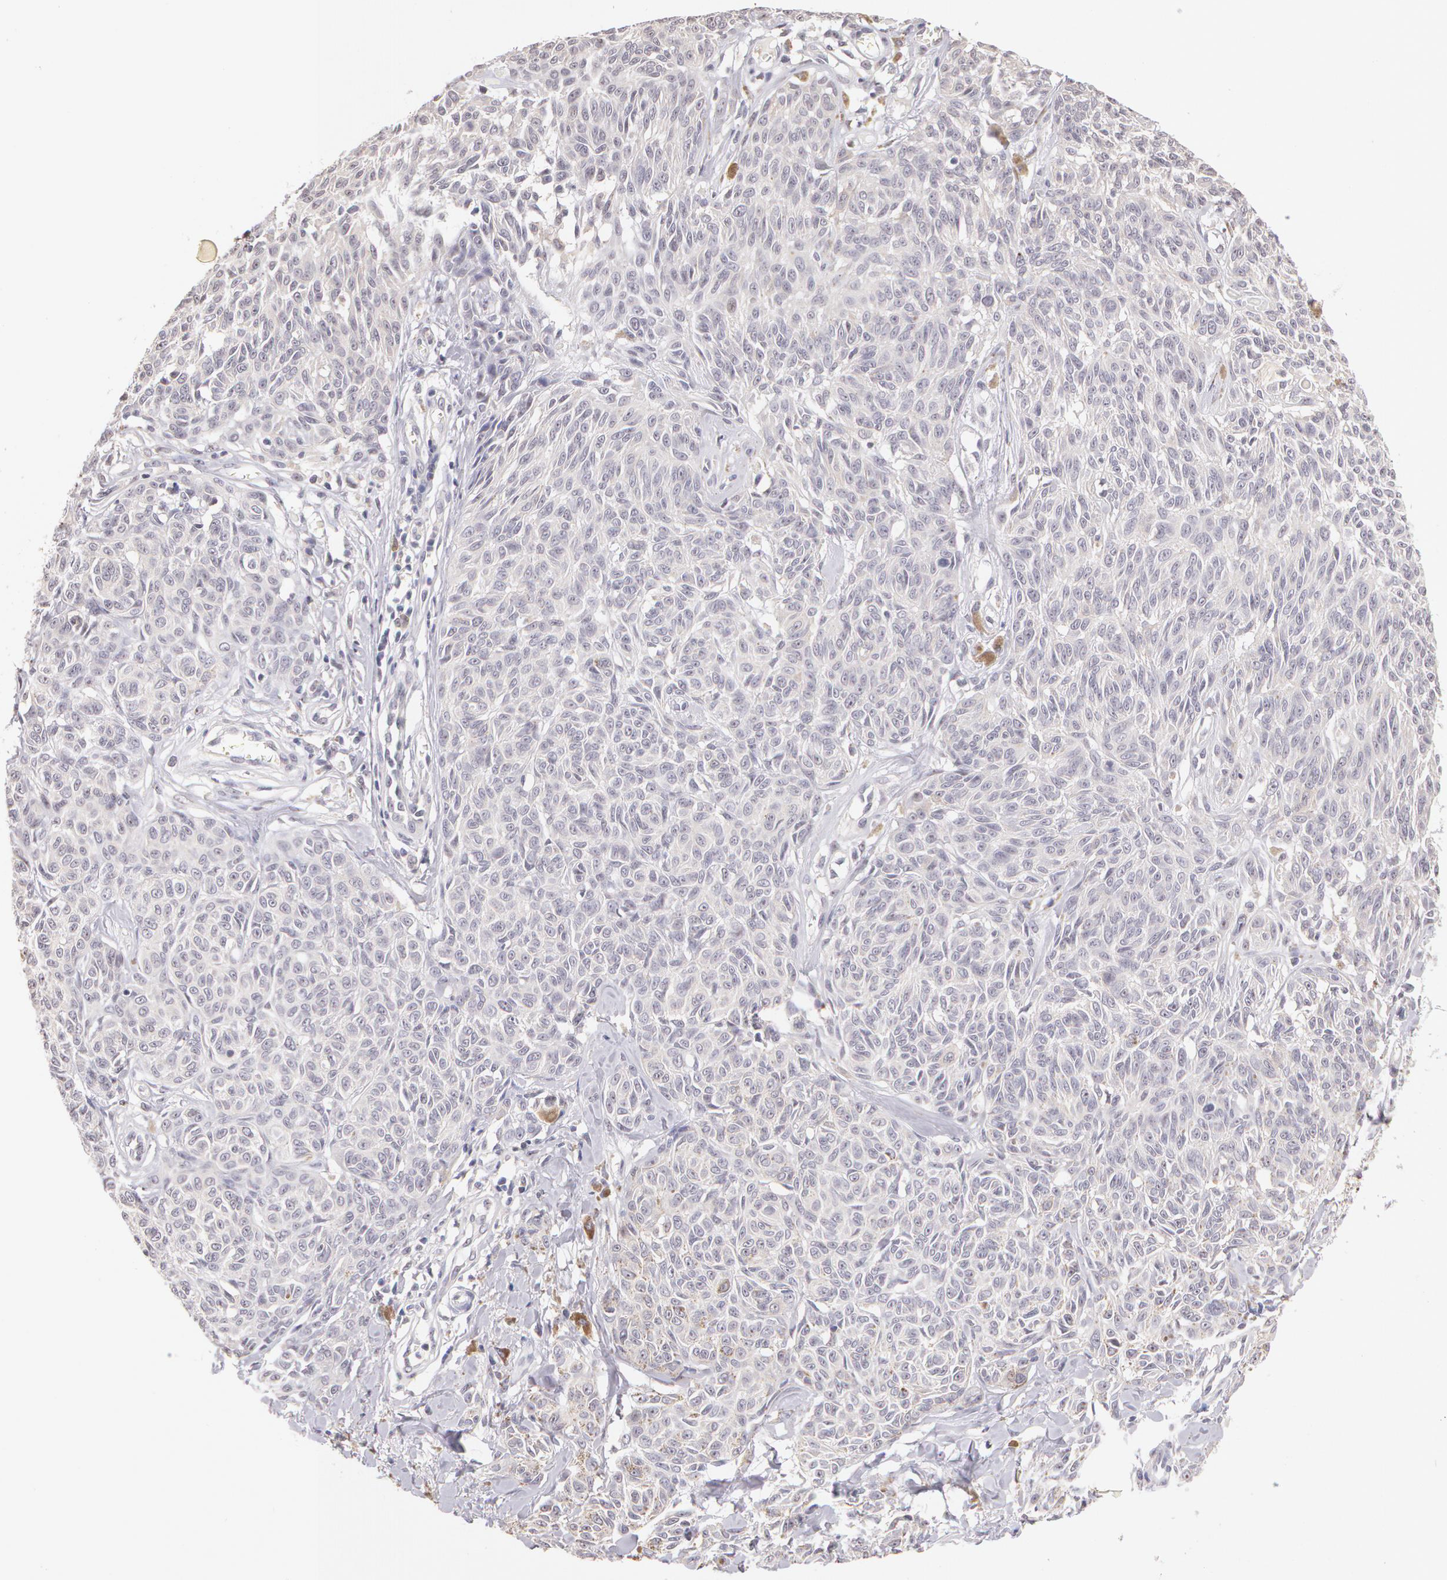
{"staining": {"intensity": "negative", "quantity": "none", "location": "none"}, "tissue": "melanoma", "cell_type": "Tumor cells", "image_type": "cancer", "snomed": [{"axis": "morphology", "description": "Malignant melanoma, NOS"}, {"axis": "topography", "description": "Skin"}], "caption": "High power microscopy photomicrograph of an IHC photomicrograph of melanoma, revealing no significant expression in tumor cells.", "gene": "ZNF597", "patient": {"sex": "female", "age": 77}}